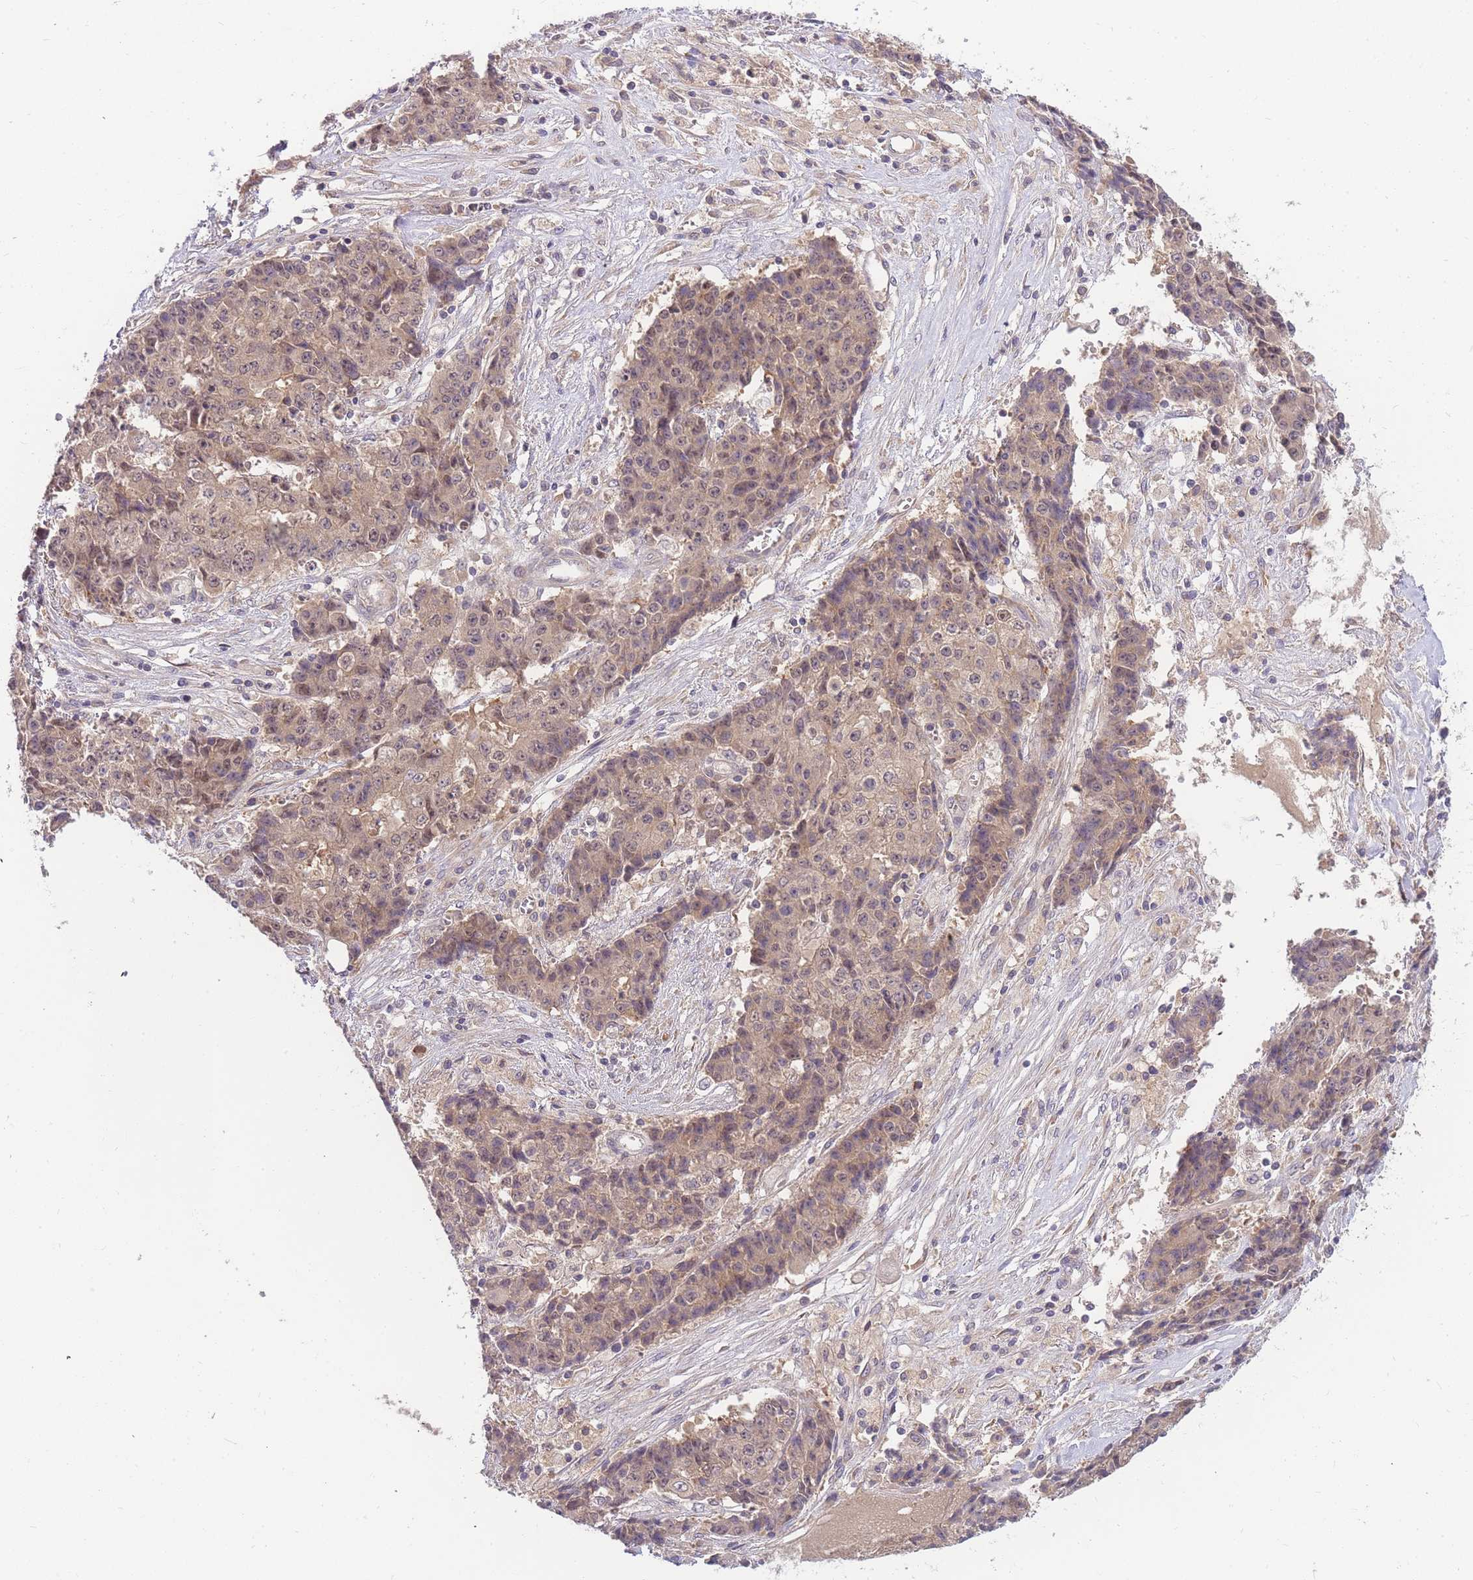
{"staining": {"intensity": "weak", "quantity": "25%-75%", "location": "cytoplasmic/membranous,nuclear"}, "tissue": "ovarian cancer", "cell_type": "Tumor cells", "image_type": "cancer", "snomed": [{"axis": "morphology", "description": "Carcinoma, endometroid"}, {"axis": "topography", "description": "Ovary"}], "caption": "A low amount of weak cytoplasmic/membranous and nuclear staining is seen in approximately 25%-75% of tumor cells in ovarian cancer (endometroid carcinoma) tissue.", "gene": "ZNF577", "patient": {"sex": "female", "age": 42}}